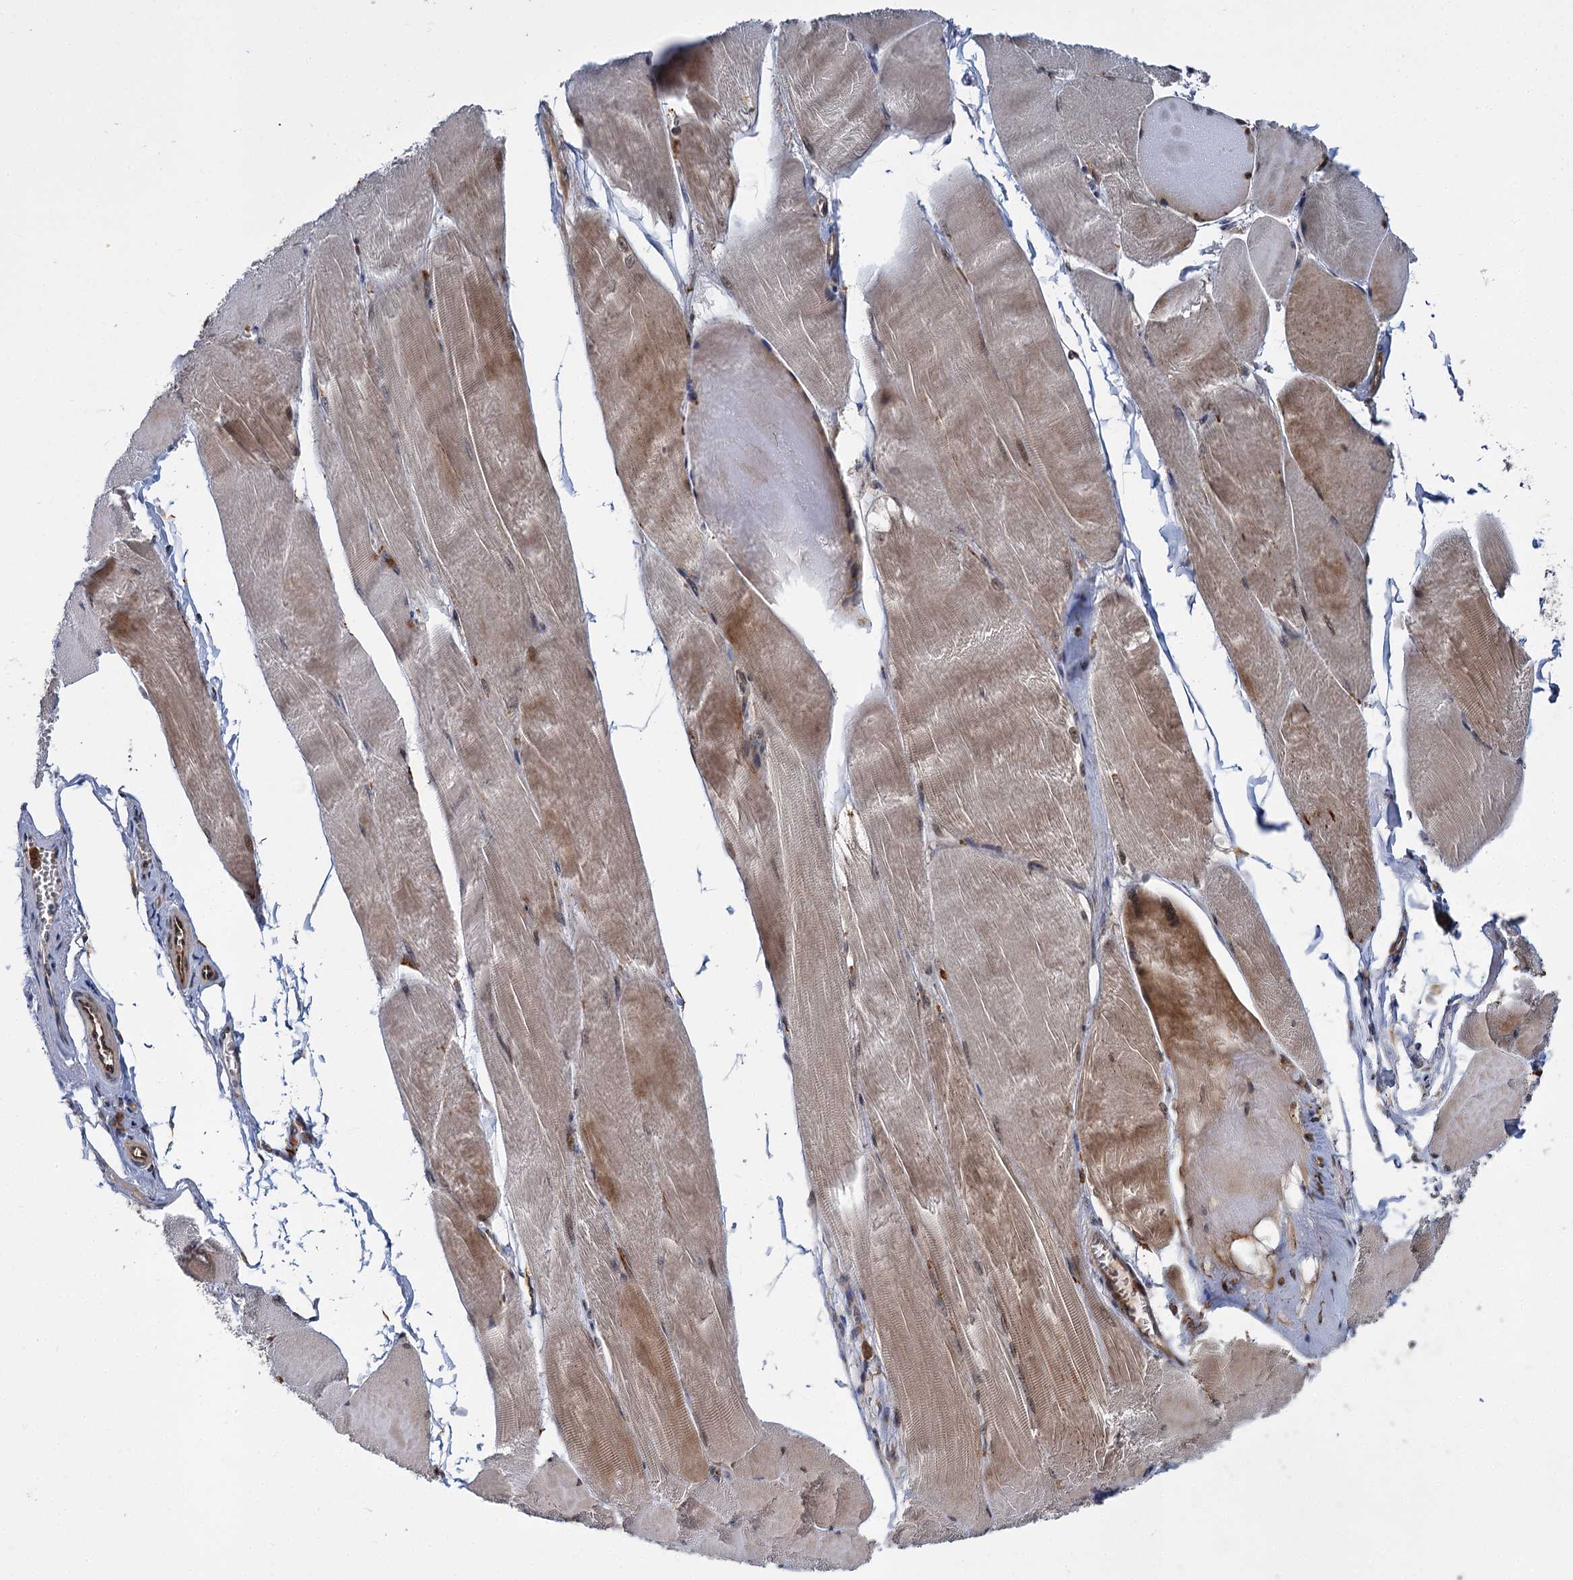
{"staining": {"intensity": "moderate", "quantity": ">75%", "location": "cytoplasmic/membranous,nuclear"}, "tissue": "skeletal muscle", "cell_type": "Myocytes", "image_type": "normal", "snomed": [{"axis": "morphology", "description": "Normal tissue, NOS"}, {"axis": "morphology", "description": "Basal cell carcinoma"}, {"axis": "topography", "description": "Skeletal muscle"}], "caption": "IHC histopathology image of benign human skeletal muscle stained for a protein (brown), which reveals medium levels of moderate cytoplasmic/membranous,nuclear positivity in about >75% of myocytes.", "gene": "APBA2", "patient": {"sex": "female", "age": 64}}